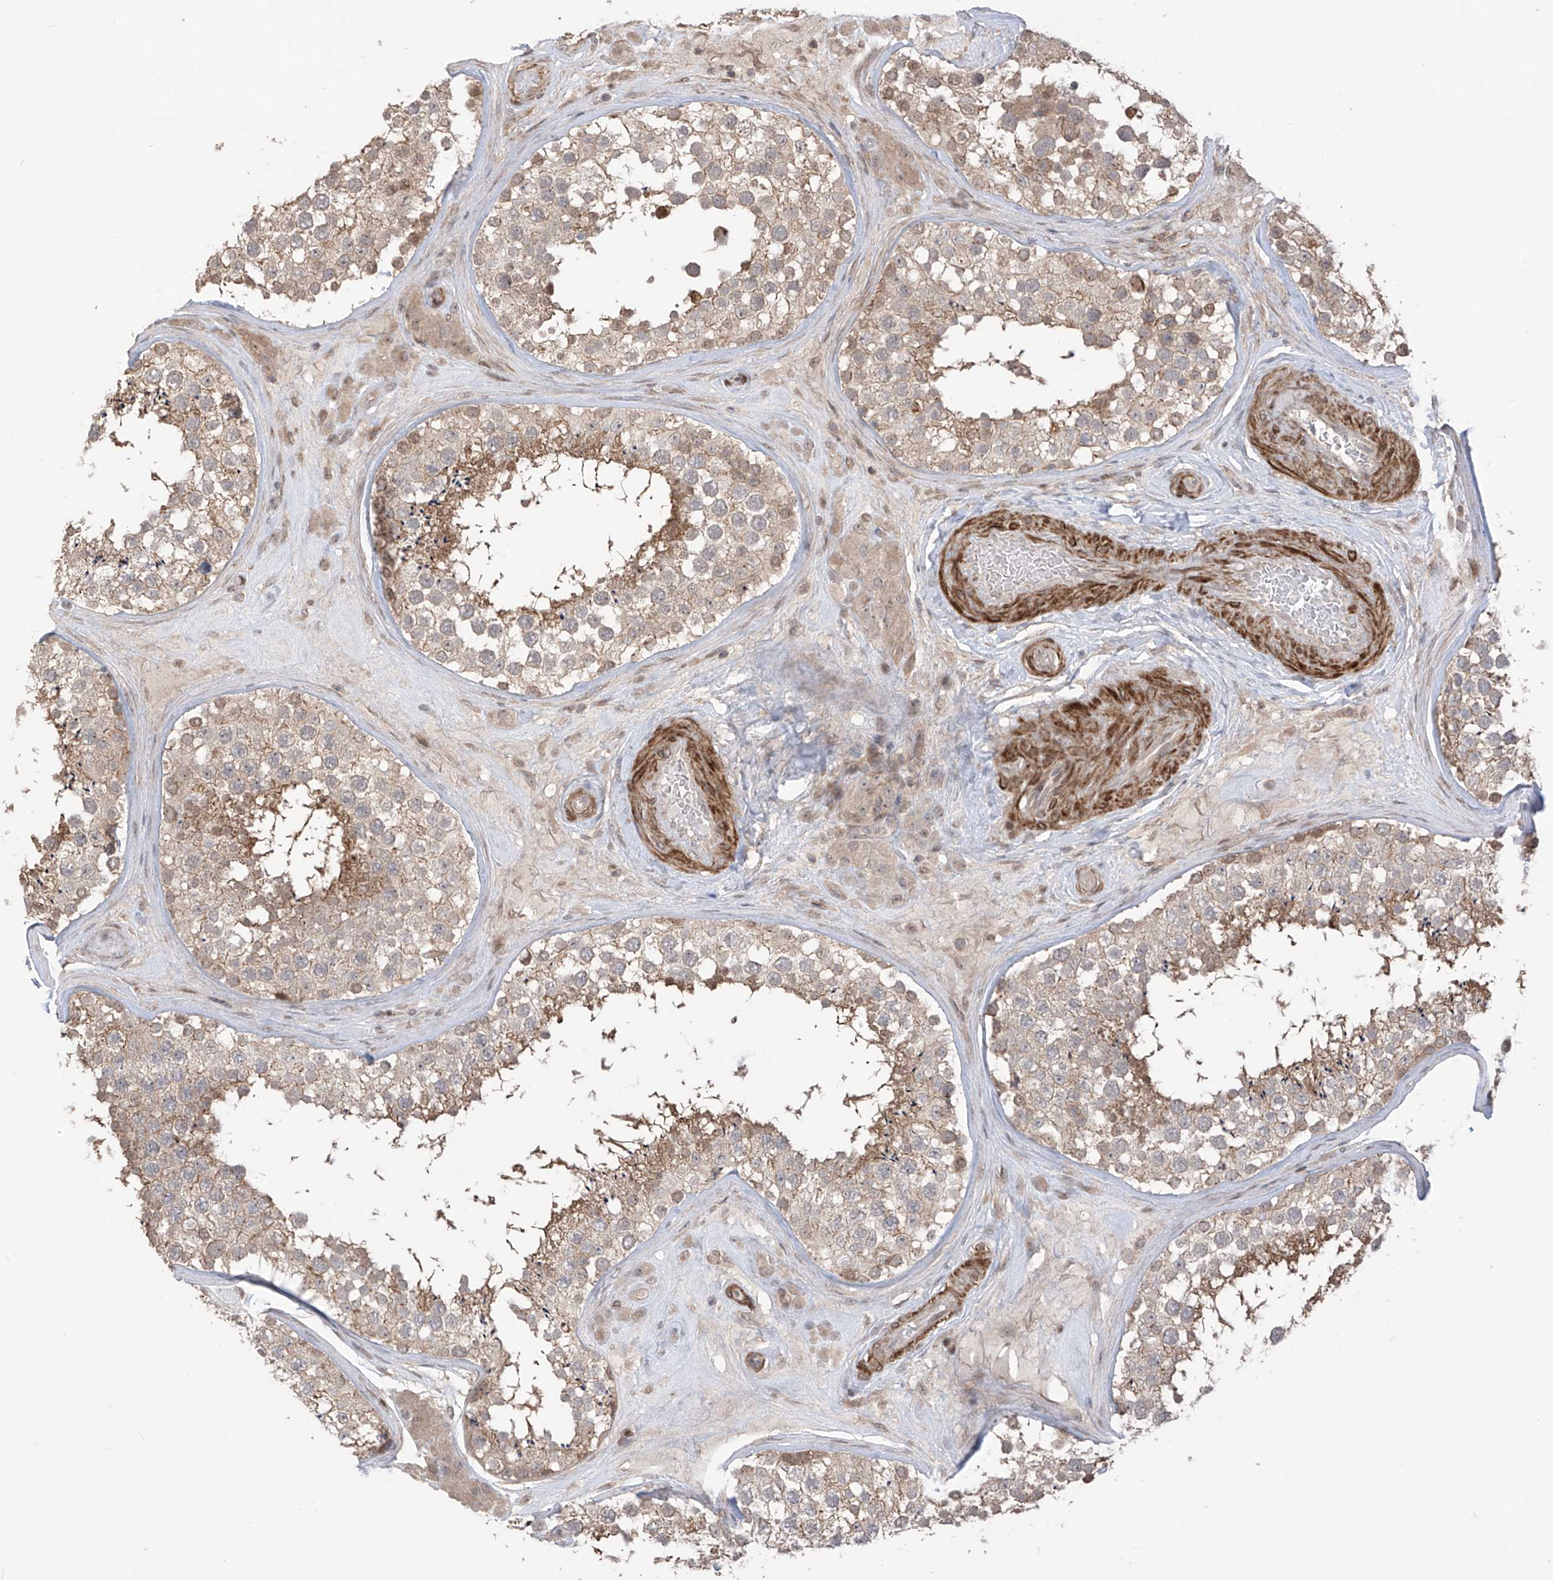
{"staining": {"intensity": "weak", "quantity": ">75%", "location": "cytoplasmic/membranous"}, "tissue": "testis", "cell_type": "Cells in seminiferous ducts", "image_type": "normal", "snomed": [{"axis": "morphology", "description": "Normal tissue, NOS"}, {"axis": "topography", "description": "Testis"}], "caption": "IHC image of unremarkable testis: testis stained using IHC exhibits low levels of weak protein expression localized specifically in the cytoplasmic/membranous of cells in seminiferous ducts, appearing as a cytoplasmic/membranous brown color.", "gene": "LRRC74A", "patient": {"sex": "male", "age": 46}}